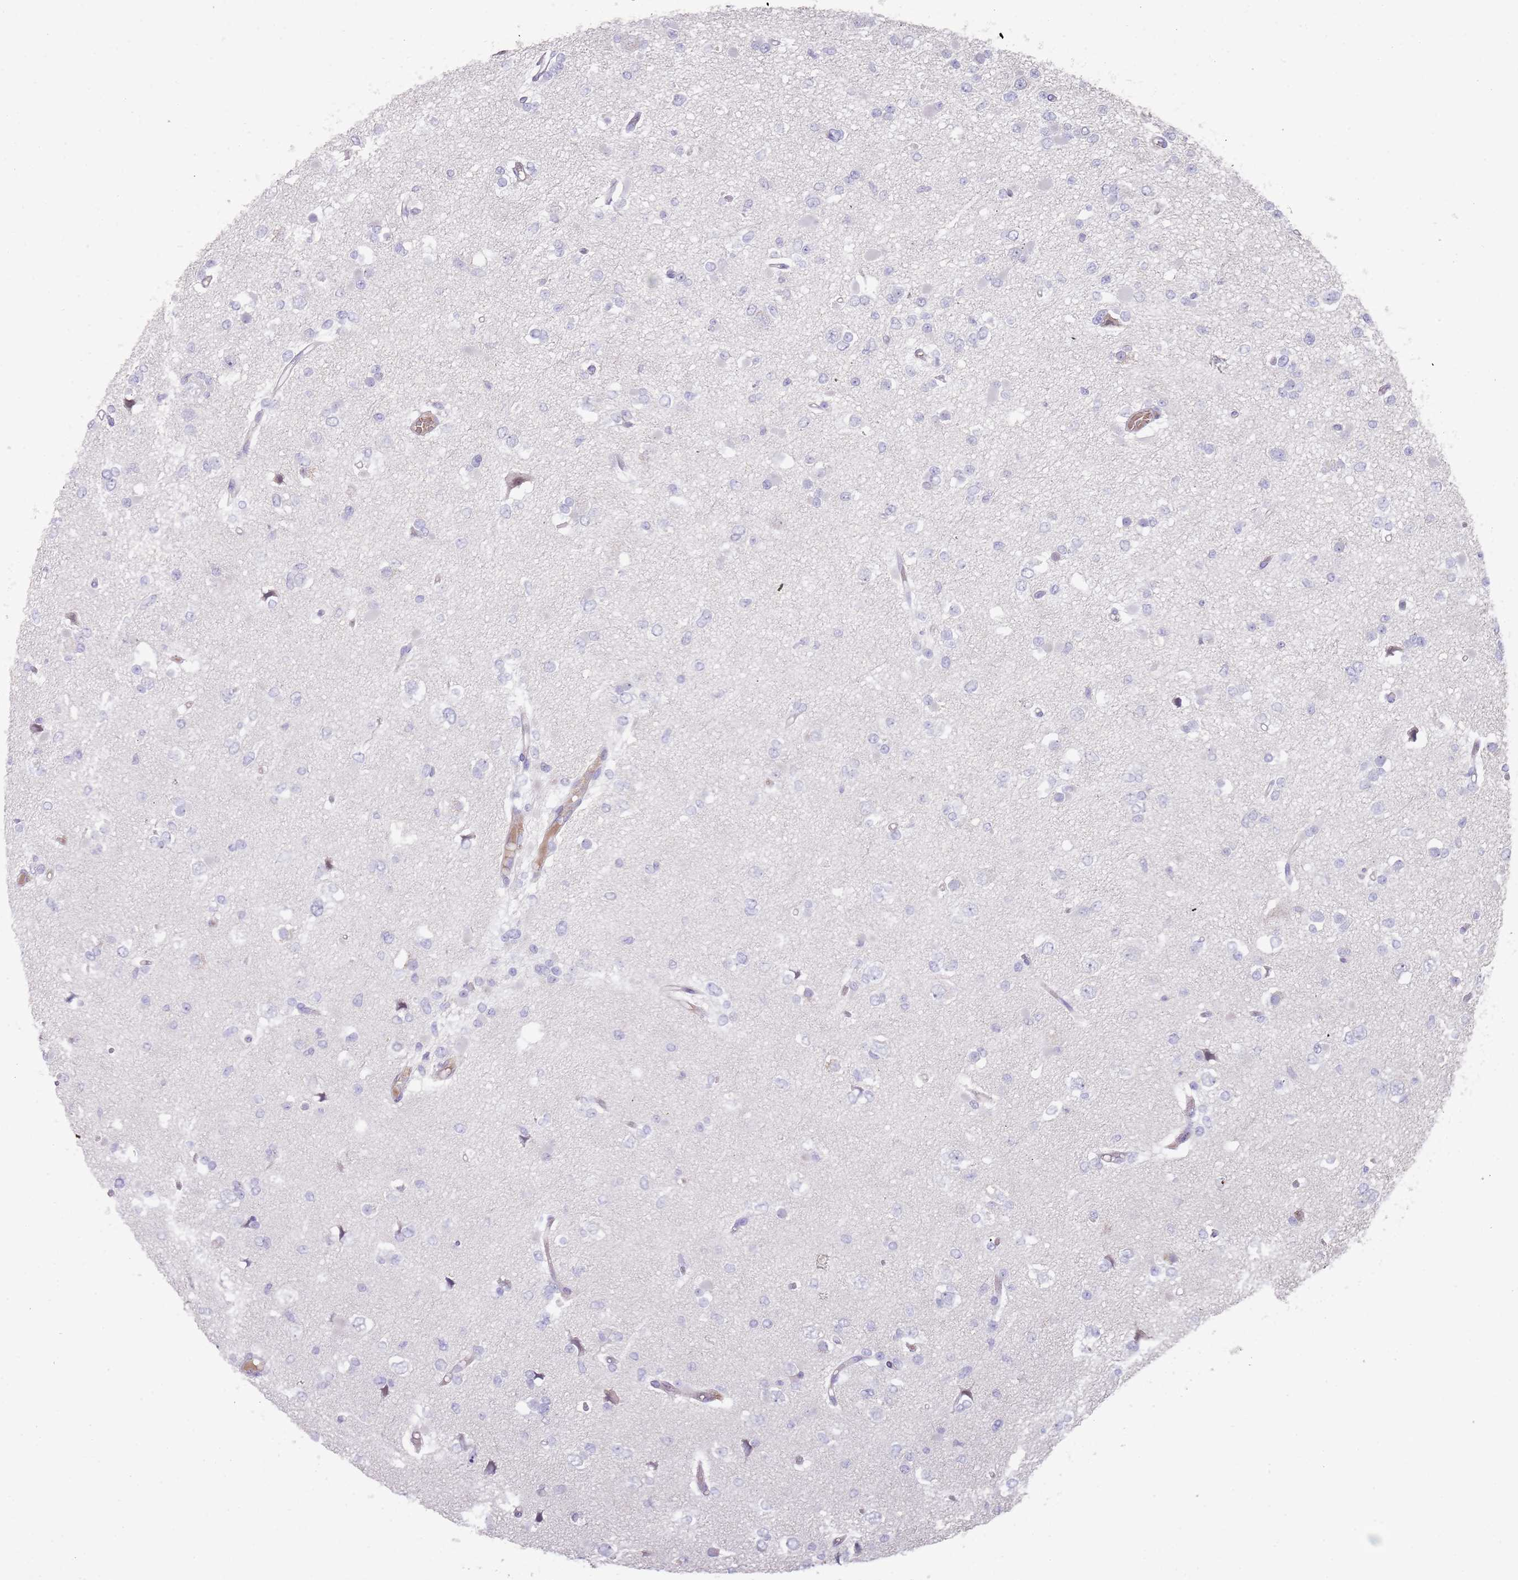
{"staining": {"intensity": "negative", "quantity": "none", "location": "none"}, "tissue": "glioma", "cell_type": "Tumor cells", "image_type": "cancer", "snomed": [{"axis": "morphology", "description": "Glioma, malignant, Low grade"}, {"axis": "topography", "description": "Brain"}], "caption": "IHC photomicrograph of neoplastic tissue: malignant low-grade glioma stained with DAB shows no significant protein expression in tumor cells.", "gene": "PRAC1", "patient": {"sex": "female", "age": 22}}